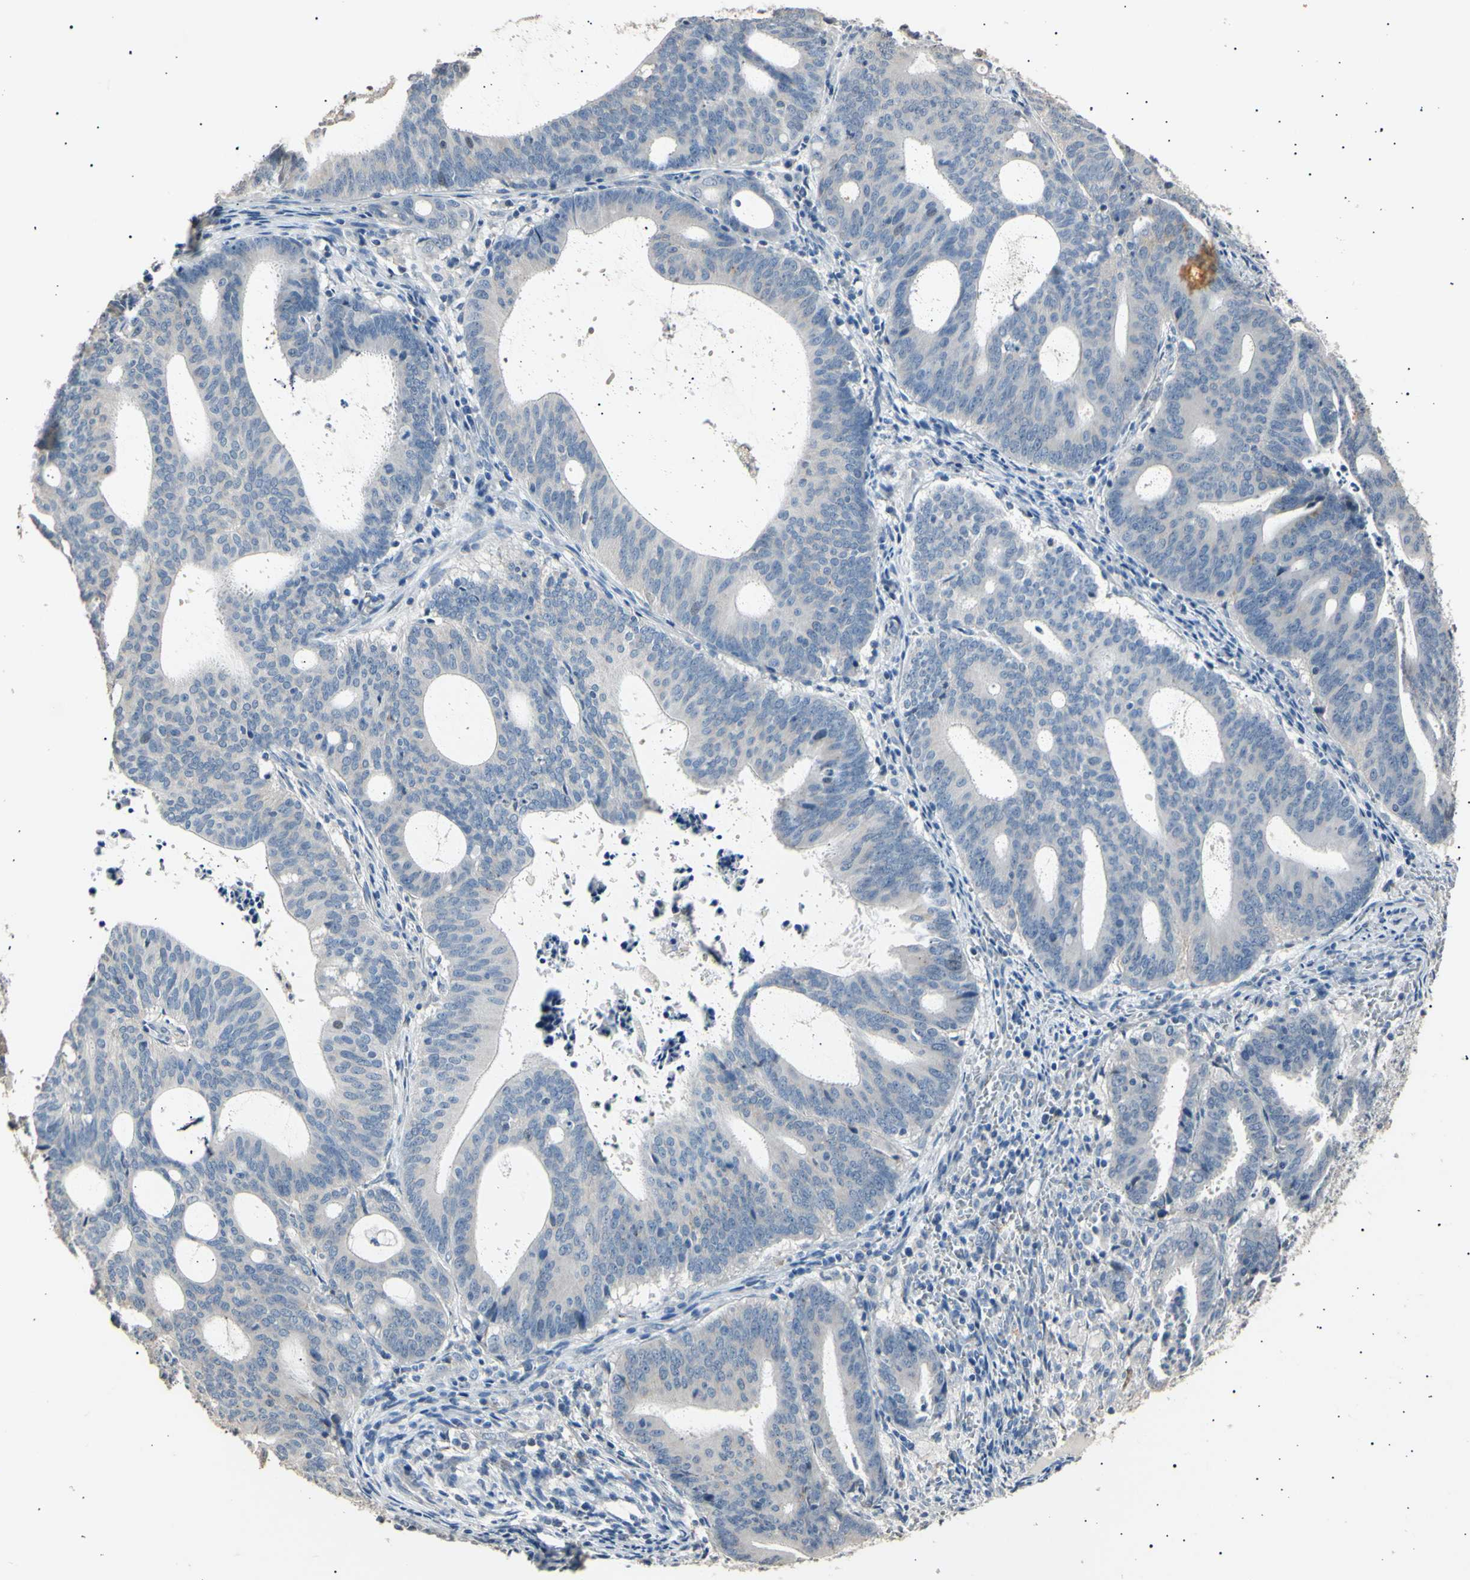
{"staining": {"intensity": "negative", "quantity": "none", "location": "none"}, "tissue": "endometrial cancer", "cell_type": "Tumor cells", "image_type": "cancer", "snomed": [{"axis": "morphology", "description": "Adenocarcinoma, NOS"}, {"axis": "topography", "description": "Uterus"}], "caption": "This histopathology image is of endometrial adenocarcinoma stained with IHC to label a protein in brown with the nuclei are counter-stained blue. There is no expression in tumor cells. Nuclei are stained in blue.", "gene": "LDLR", "patient": {"sex": "female", "age": 83}}